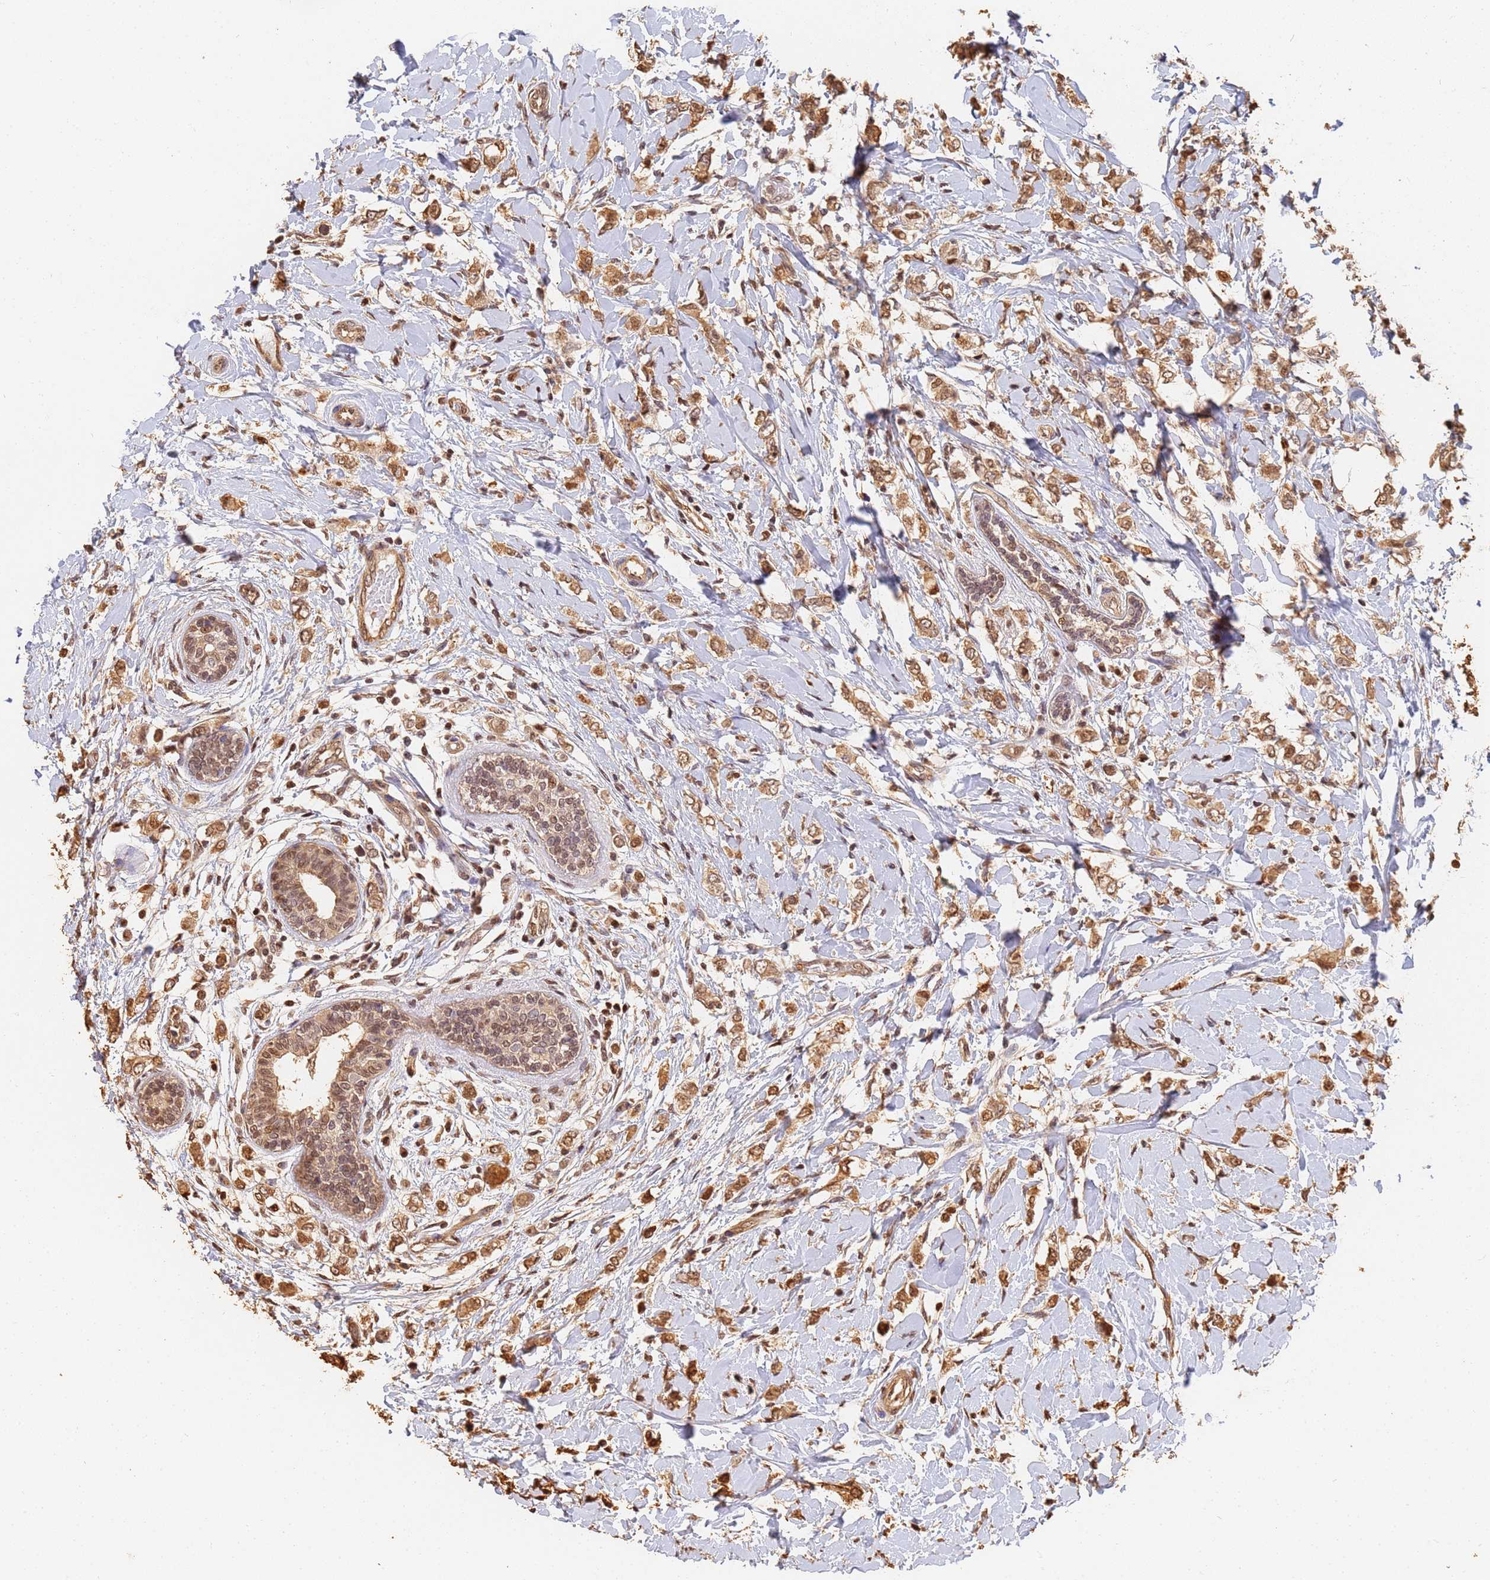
{"staining": {"intensity": "moderate", "quantity": ">75%", "location": "cytoplasmic/membranous,nuclear"}, "tissue": "breast cancer", "cell_type": "Tumor cells", "image_type": "cancer", "snomed": [{"axis": "morphology", "description": "Normal tissue, NOS"}, {"axis": "morphology", "description": "Lobular carcinoma"}, {"axis": "topography", "description": "Breast"}], "caption": "Protein expression analysis of human breast lobular carcinoma reveals moderate cytoplasmic/membranous and nuclear positivity in approximately >75% of tumor cells.", "gene": "JAK2", "patient": {"sex": "female", "age": 47}}